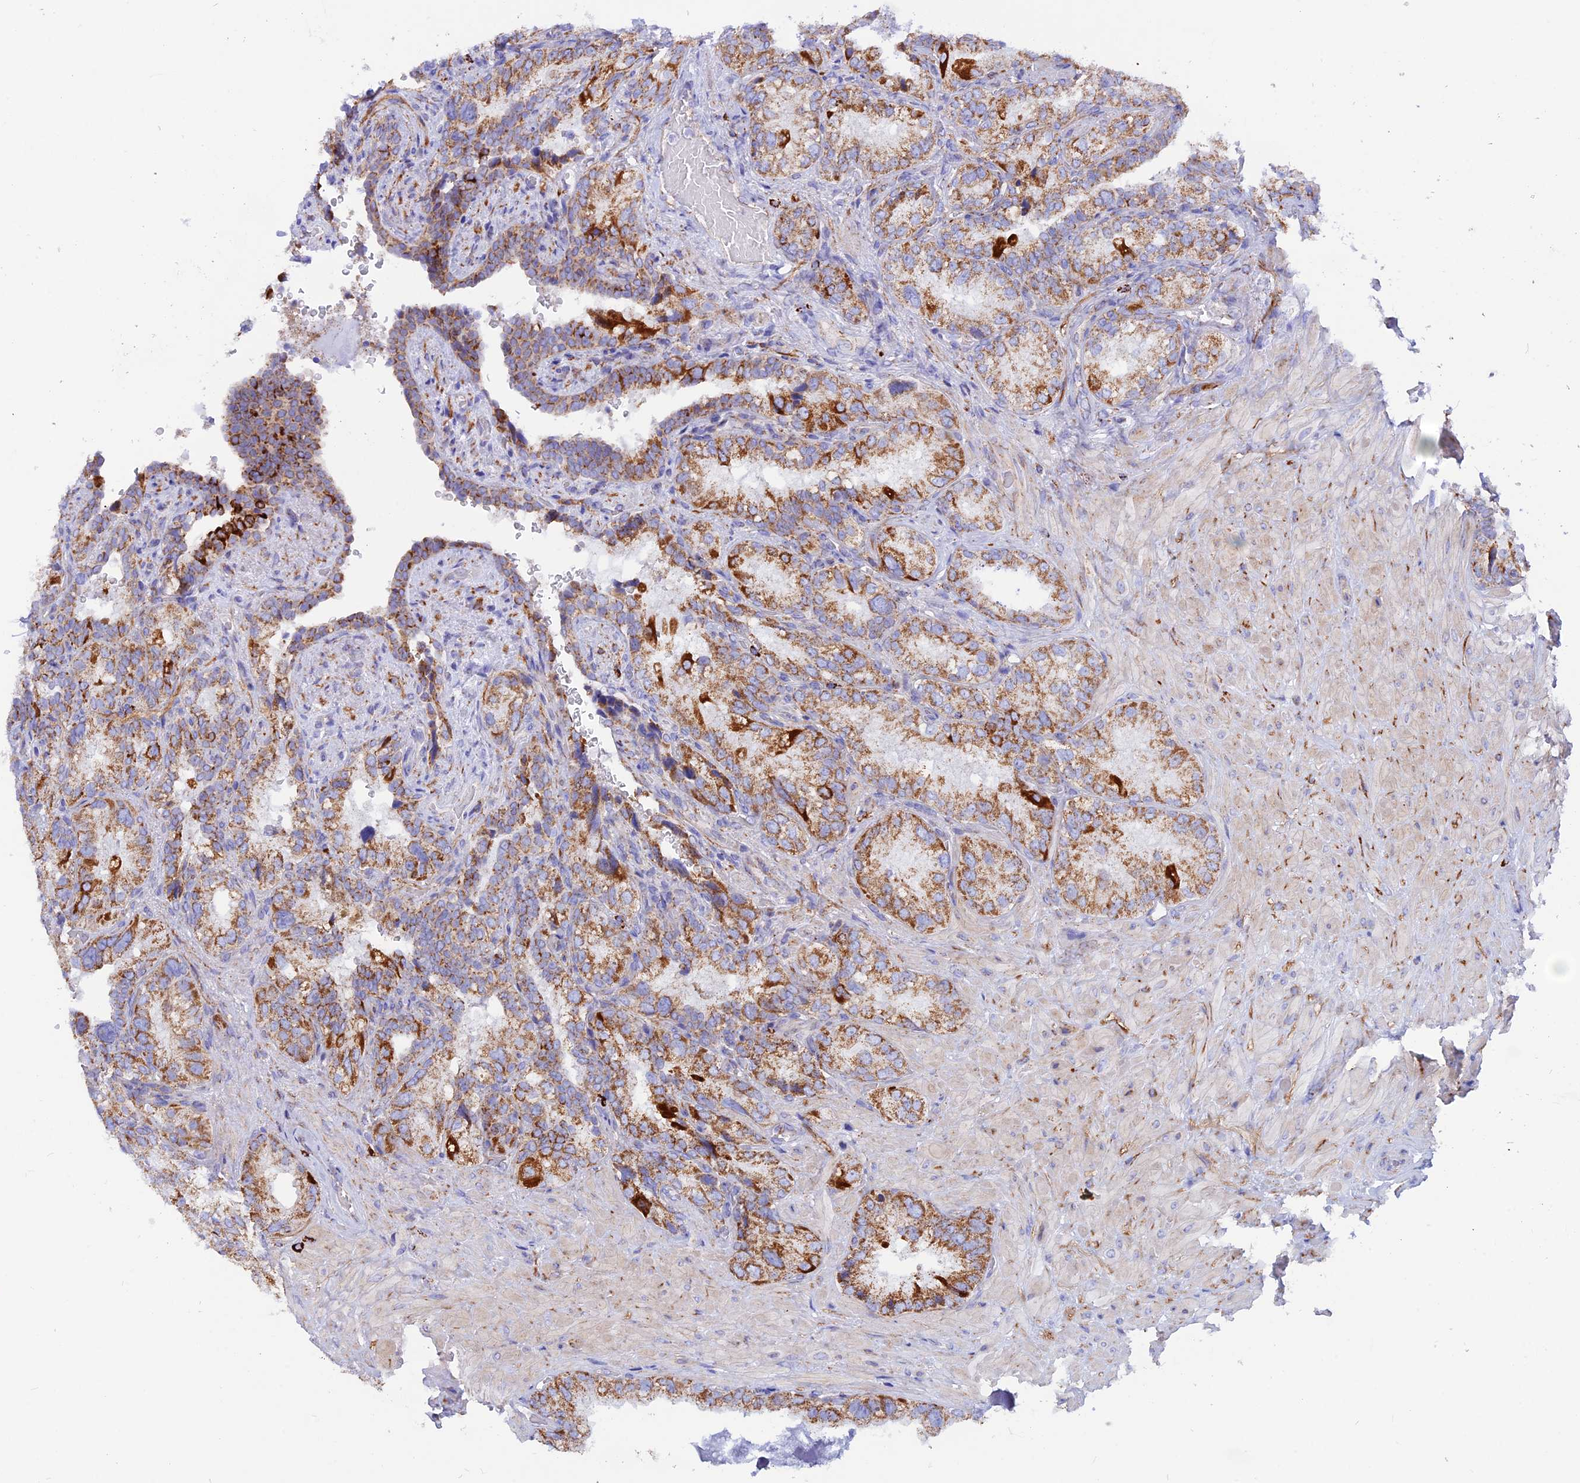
{"staining": {"intensity": "strong", "quantity": ">75%", "location": "cytoplasmic/membranous"}, "tissue": "seminal vesicle", "cell_type": "Glandular cells", "image_type": "normal", "snomed": [{"axis": "morphology", "description": "Normal tissue, NOS"}, {"axis": "topography", "description": "Seminal veicle"}, {"axis": "topography", "description": "Peripheral nerve tissue"}], "caption": "Immunohistochemistry of unremarkable seminal vesicle reveals high levels of strong cytoplasmic/membranous positivity in about >75% of glandular cells. The staining was performed using DAB (3,3'-diaminobenzidine) to visualize the protein expression in brown, while the nuclei were stained in blue with hematoxylin (Magnification: 20x).", "gene": "GCDH", "patient": {"sex": "male", "age": 67}}